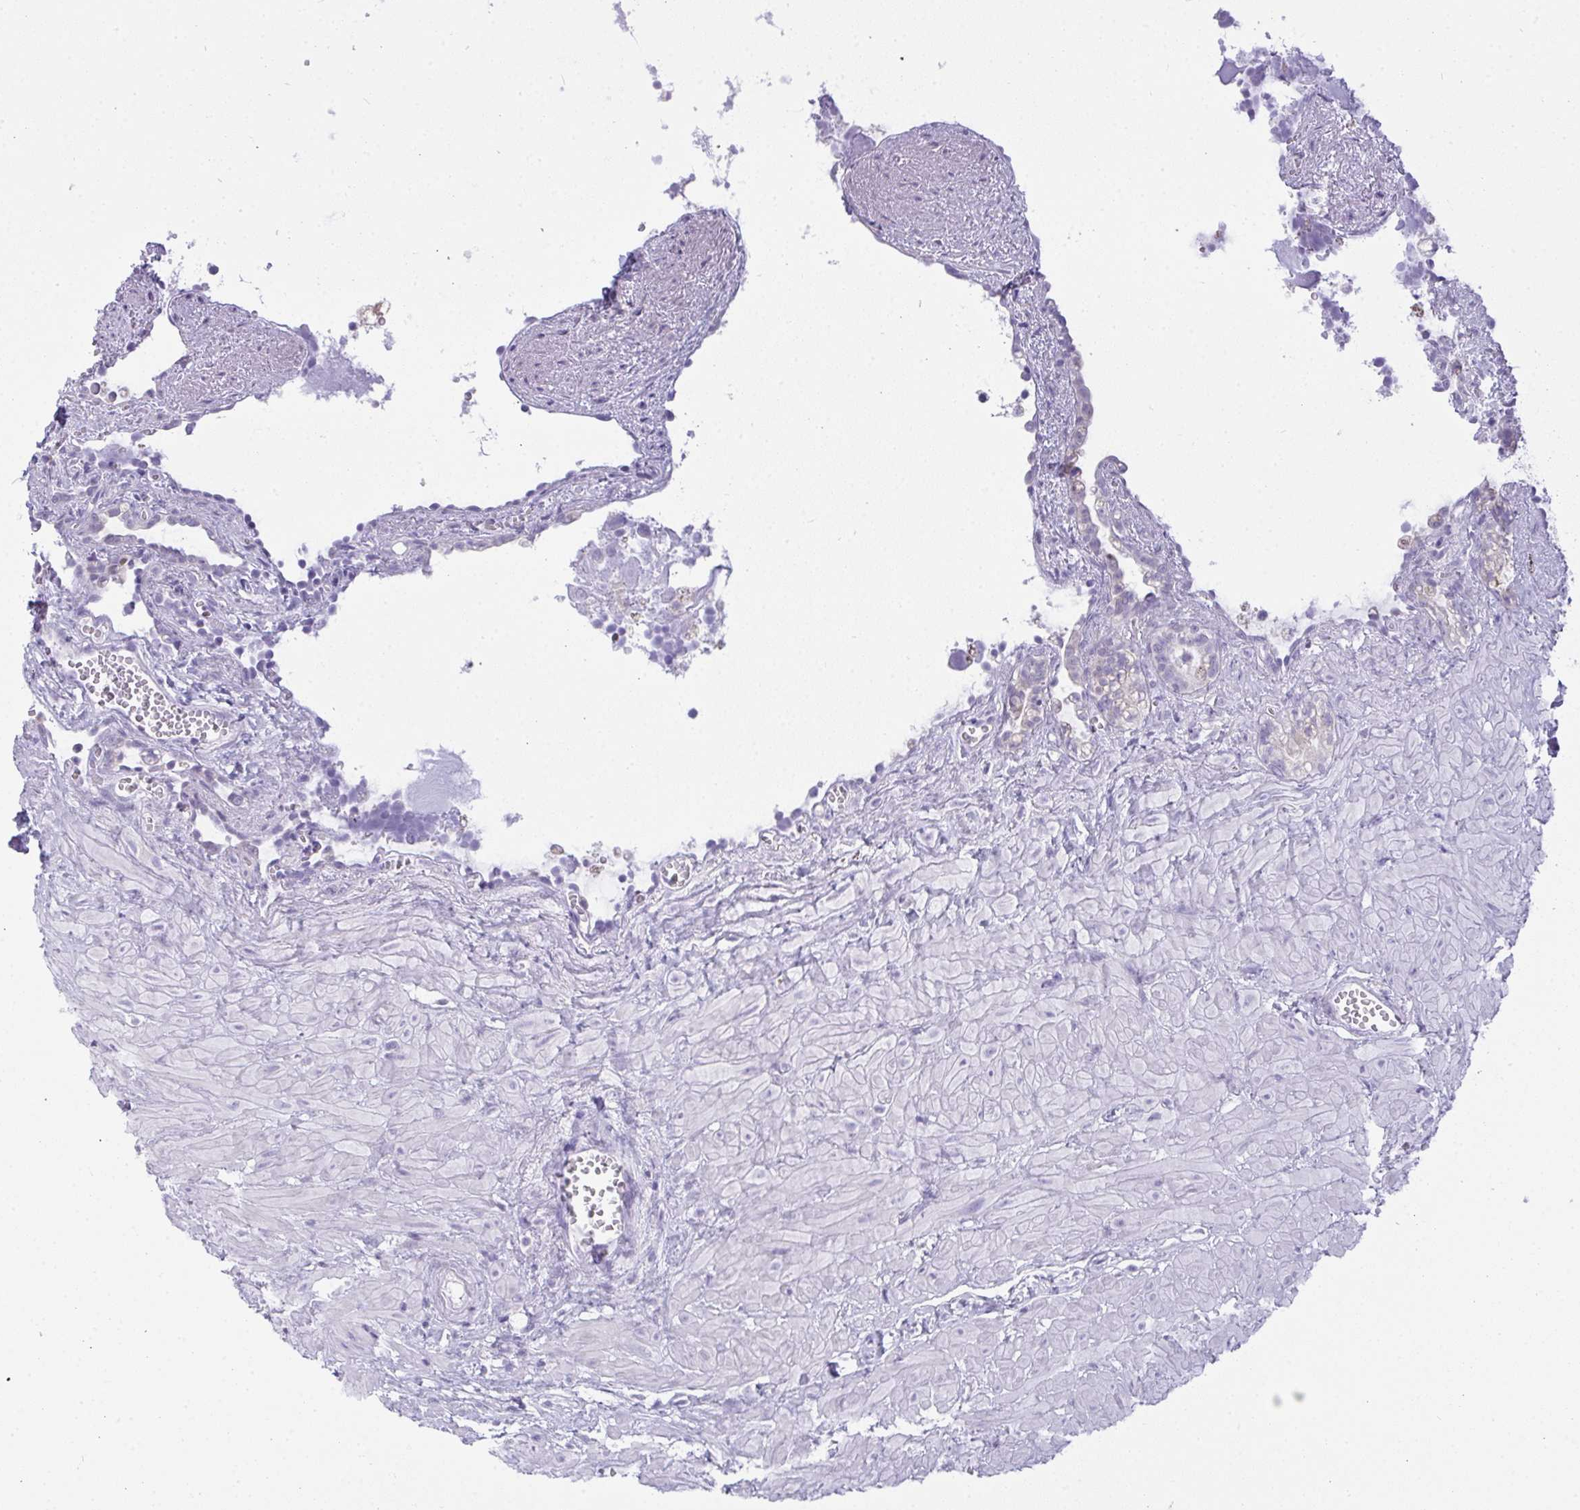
{"staining": {"intensity": "negative", "quantity": "none", "location": "none"}, "tissue": "seminal vesicle", "cell_type": "Glandular cells", "image_type": "normal", "snomed": [{"axis": "morphology", "description": "Normal tissue, NOS"}, {"axis": "topography", "description": "Seminal veicle"}], "caption": "Glandular cells show no significant expression in unremarkable seminal vesicle.", "gene": "GSDMB", "patient": {"sex": "male", "age": 76}}